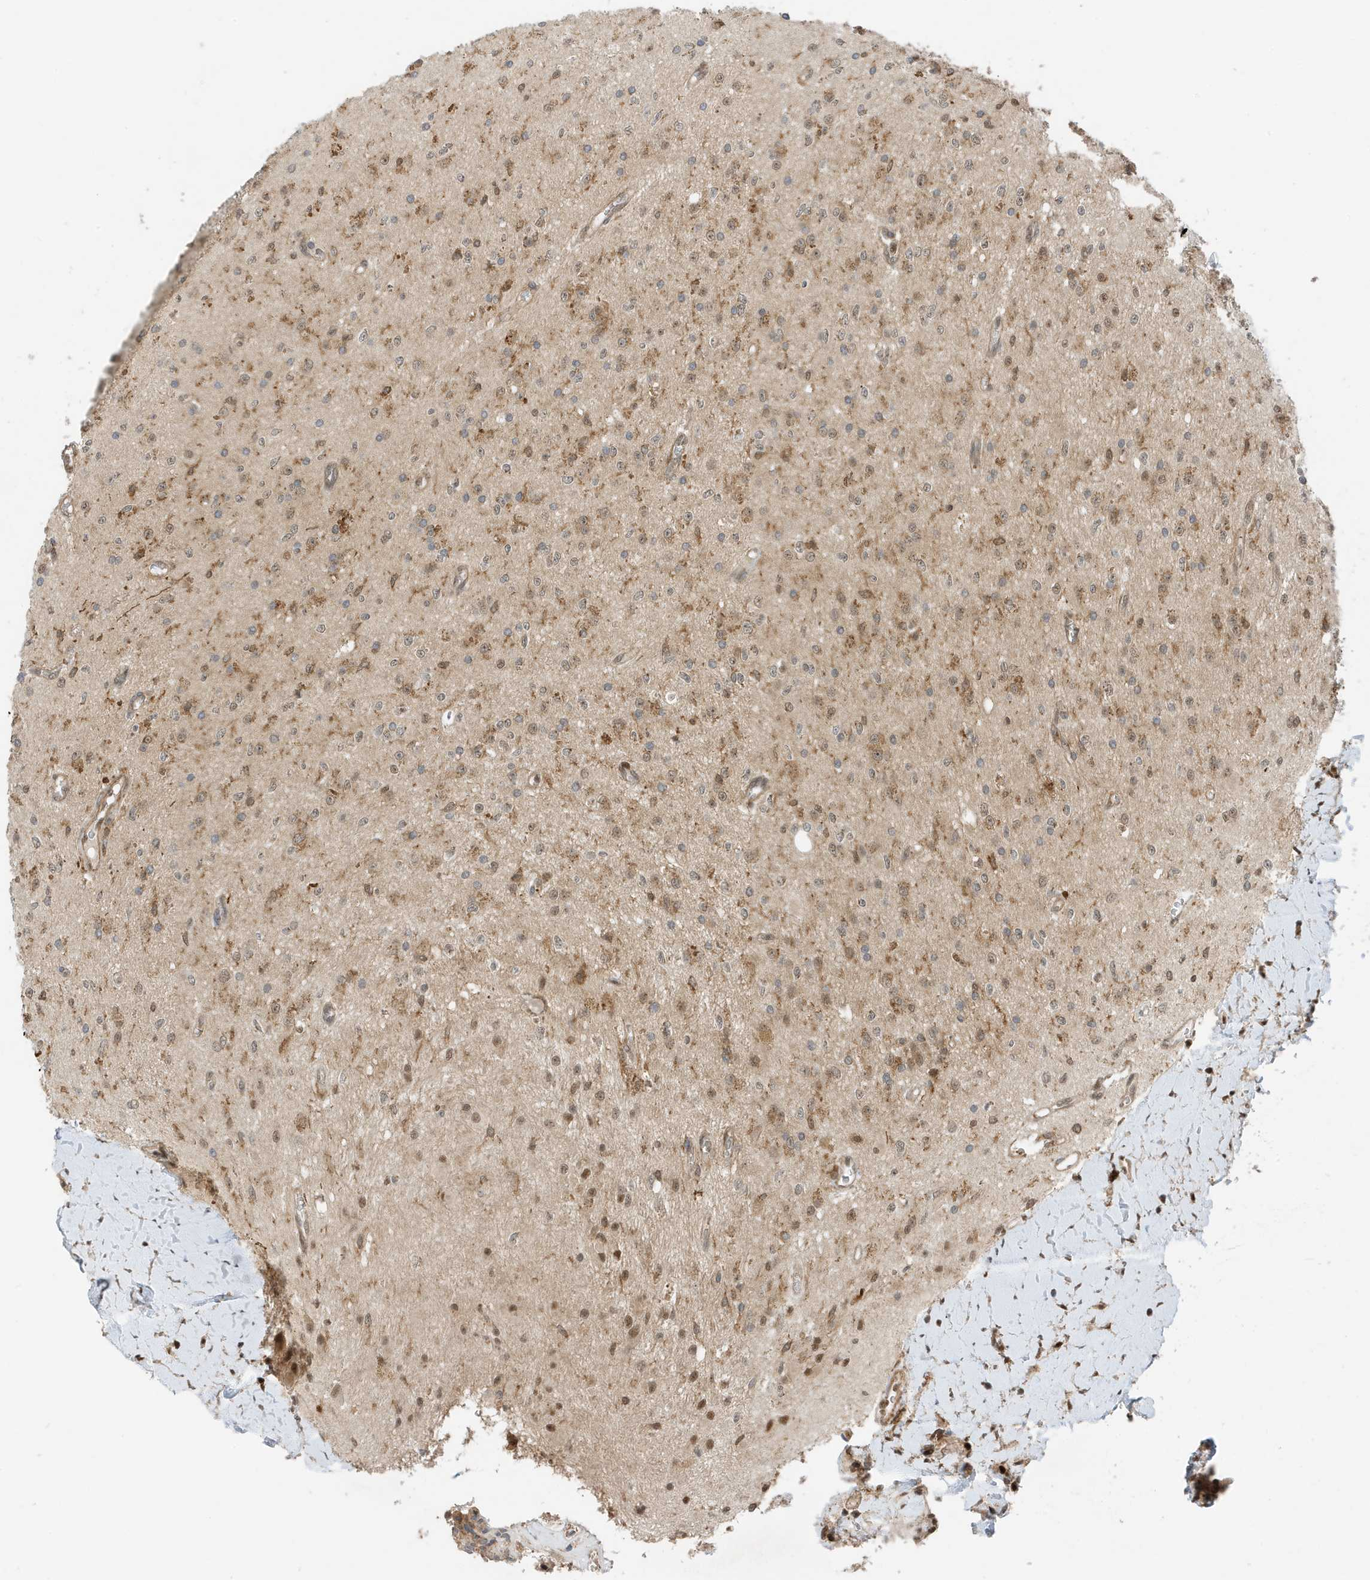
{"staining": {"intensity": "moderate", "quantity": ">75%", "location": "cytoplasmic/membranous"}, "tissue": "glioma", "cell_type": "Tumor cells", "image_type": "cancer", "snomed": [{"axis": "morphology", "description": "Glioma, malignant, High grade"}, {"axis": "topography", "description": "Brain"}], "caption": "Brown immunohistochemical staining in human glioma reveals moderate cytoplasmic/membranous expression in approximately >75% of tumor cells.", "gene": "TATDN3", "patient": {"sex": "male", "age": 34}}